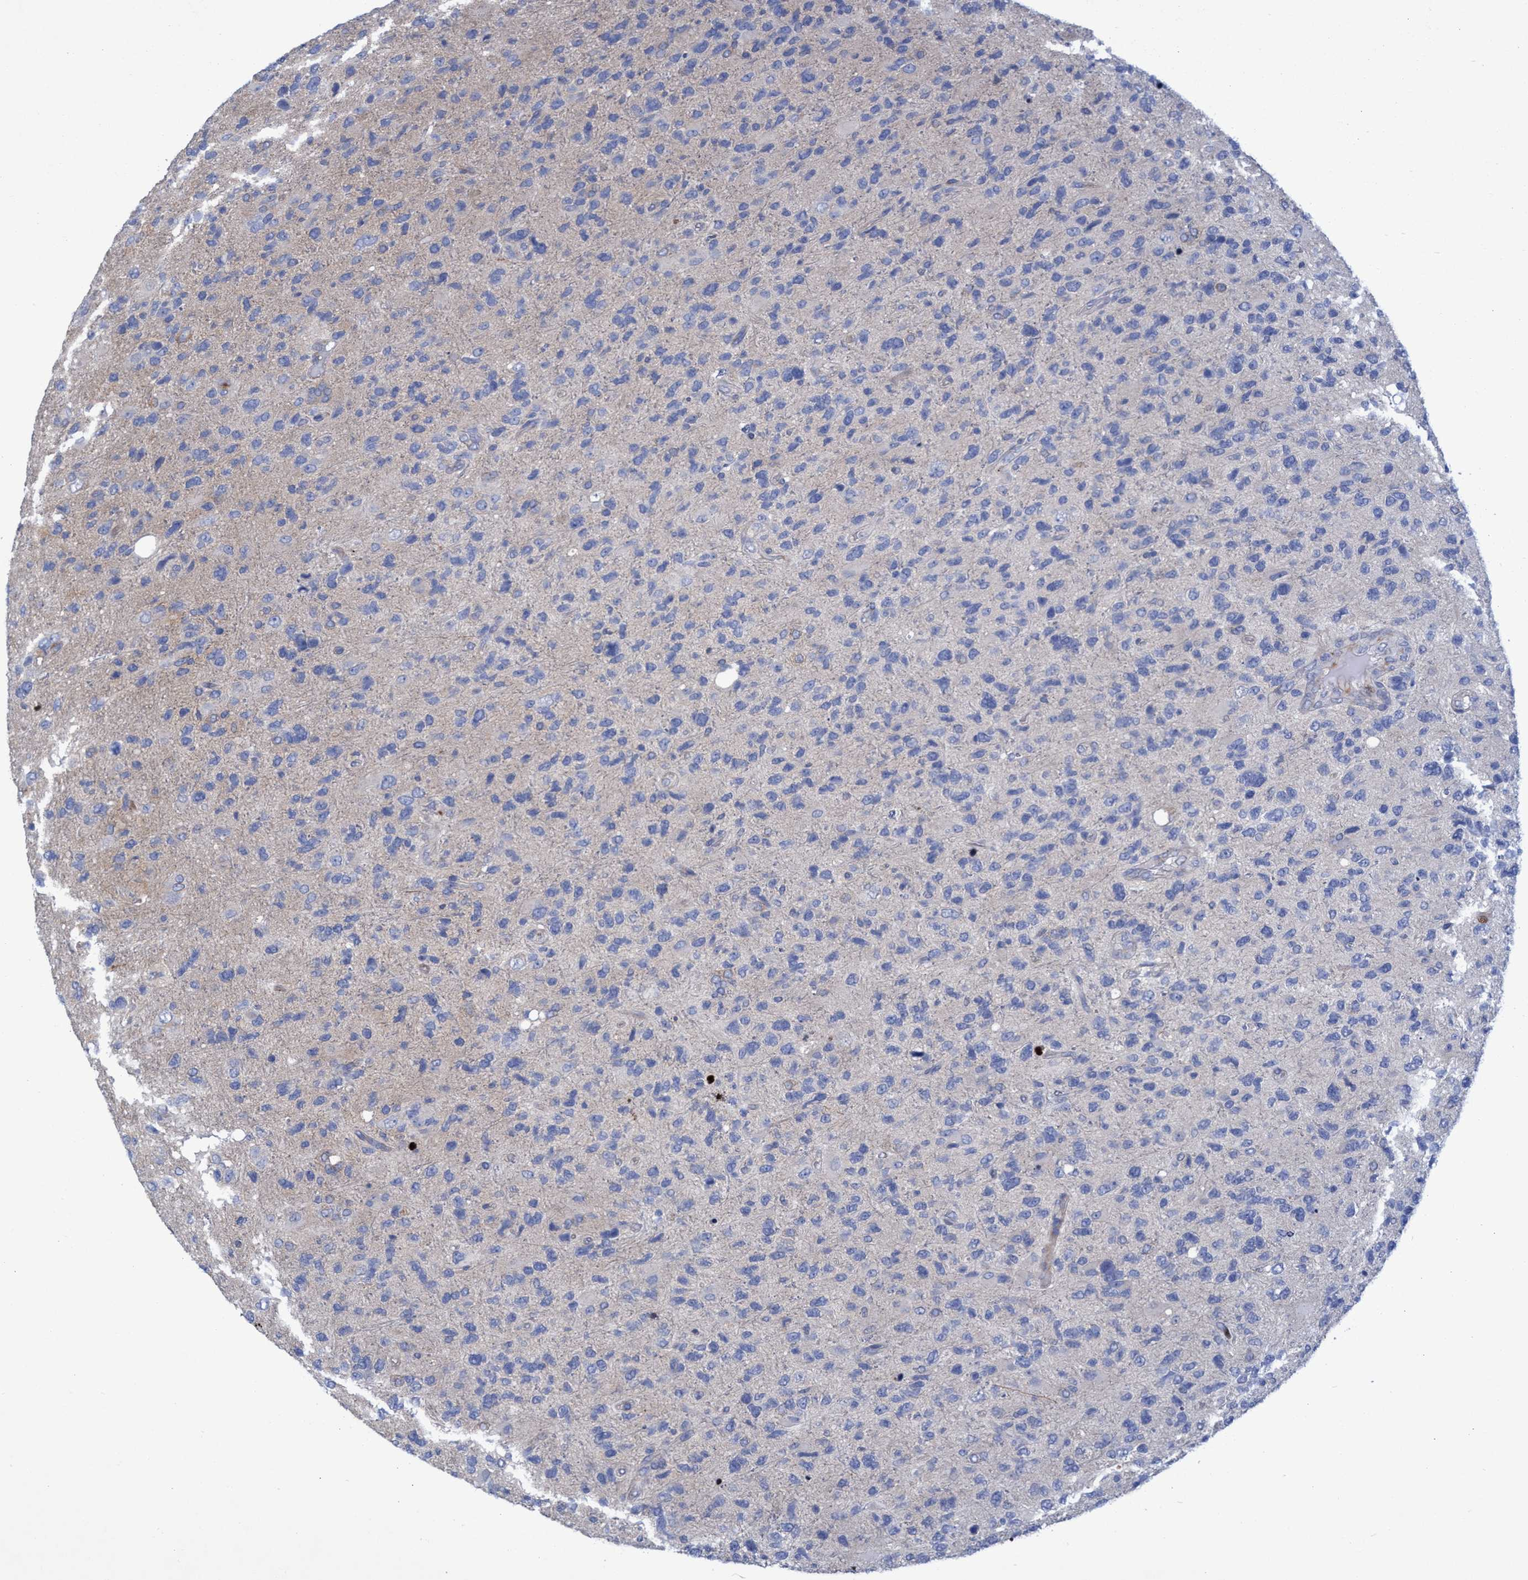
{"staining": {"intensity": "negative", "quantity": "none", "location": "none"}, "tissue": "glioma", "cell_type": "Tumor cells", "image_type": "cancer", "snomed": [{"axis": "morphology", "description": "Glioma, malignant, High grade"}, {"axis": "topography", "description": "Brain"}], "caption": "Glioma was stained to show a protein in brown. There is no significant expression in tumor cells.", "gene": "R3HCC1", "patient": {"sex": "female", "age": 58}}